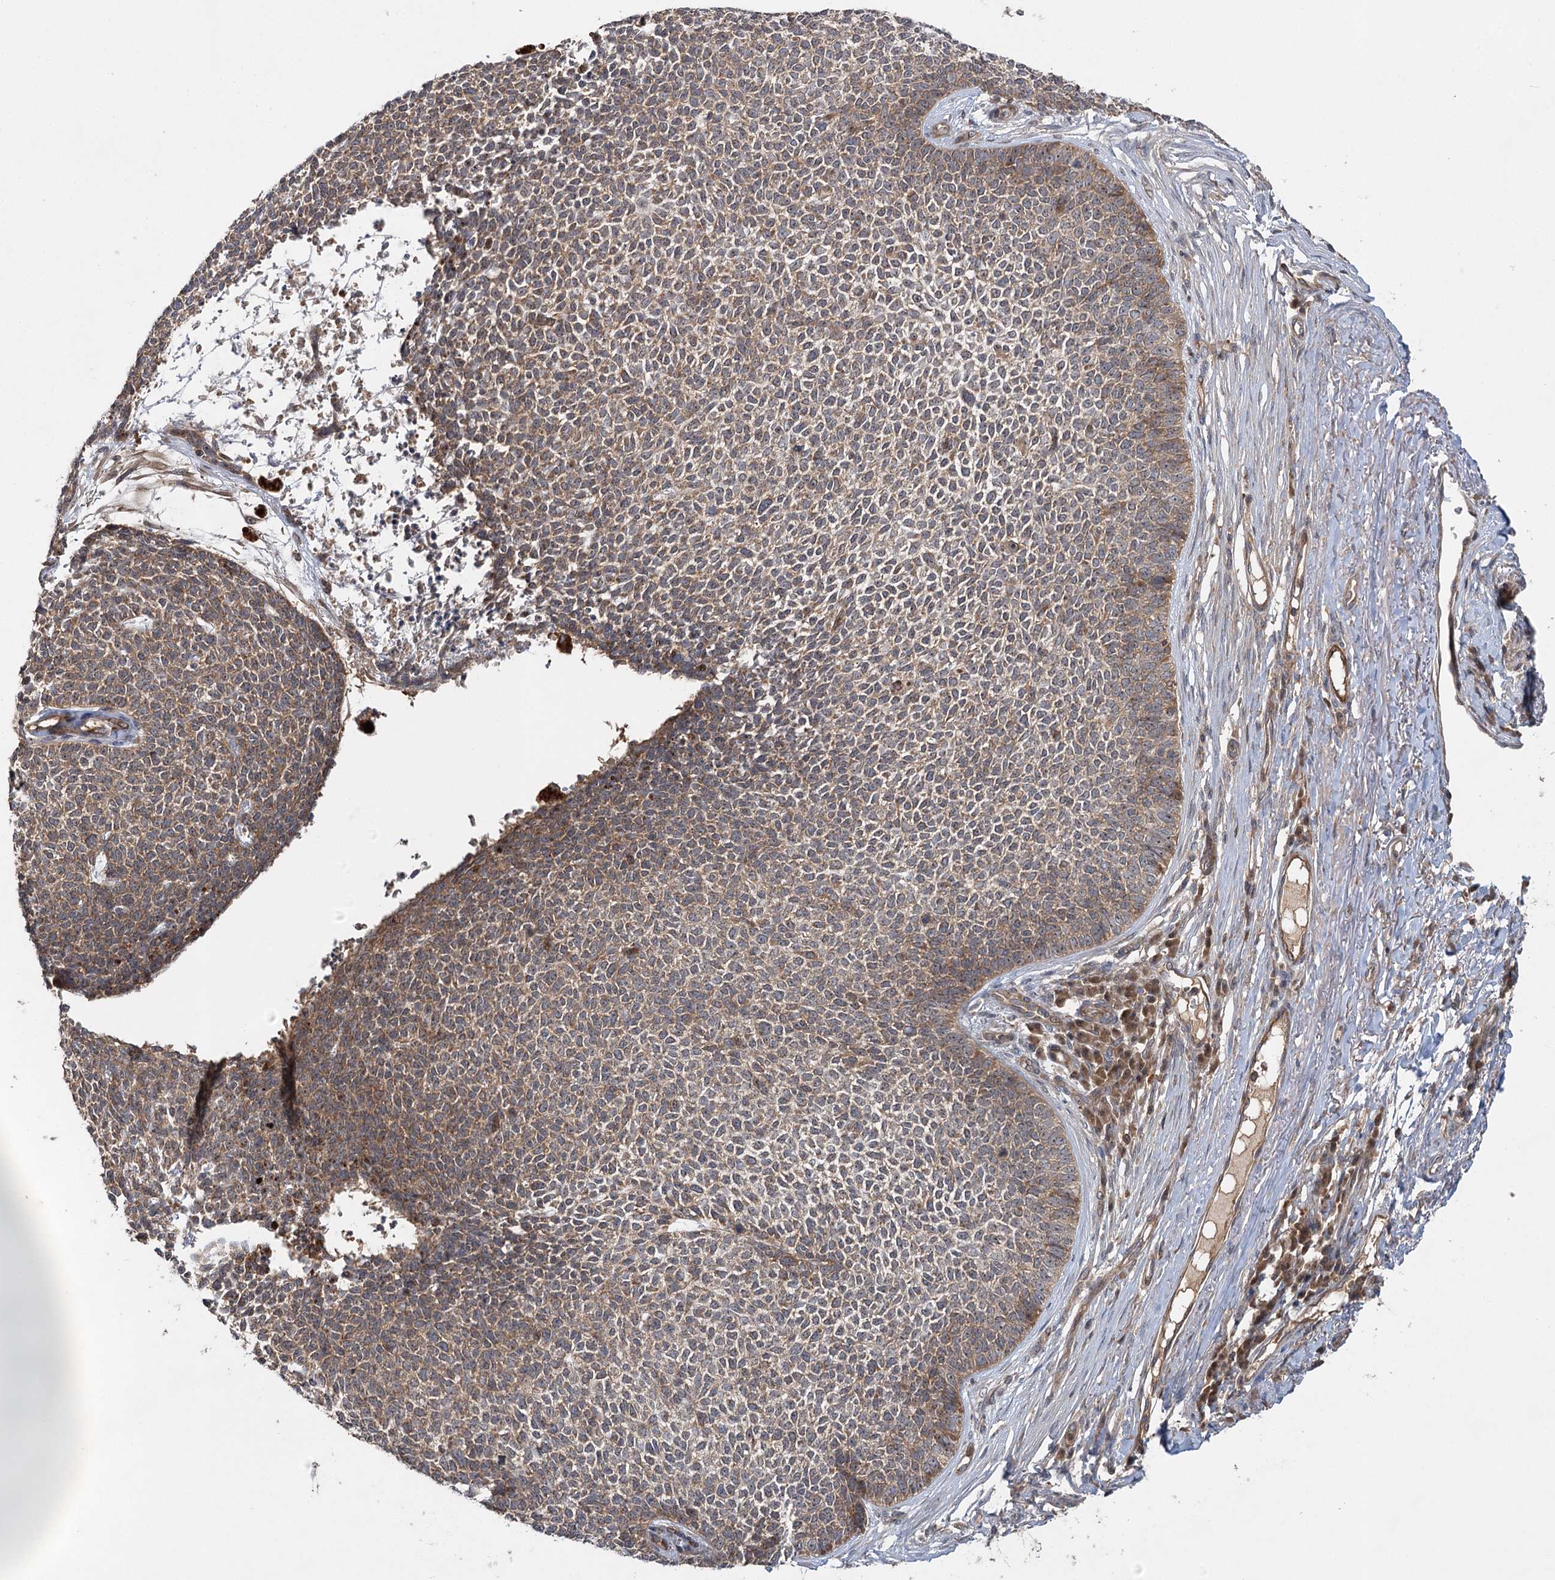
{"staining": {"intensity": "moderate", "quantity": "25%-75%", "location": "cytoplasmic/membranous,nuclear"}, "tissue": "skin cancer", "cell_type": "Tumor cells", "image_type": "cancer", "snomed": [{"axis": "morphology", "description": "Basal cell carcinoma"}, {"axis": "topography", "description": "Skin"}], "caption": "Brown immunohistochemical staining in human skin basal cell carcinoma demonstrates moderate cytoplasmic/membranous and nuclear staining in about 25%-75% of tumor cells. Ihc stains the protein of interest in brown and the nuclei are stained blue.", "gene": "RAPGEF6", "patient": {"sex": "female", "age": 84}}